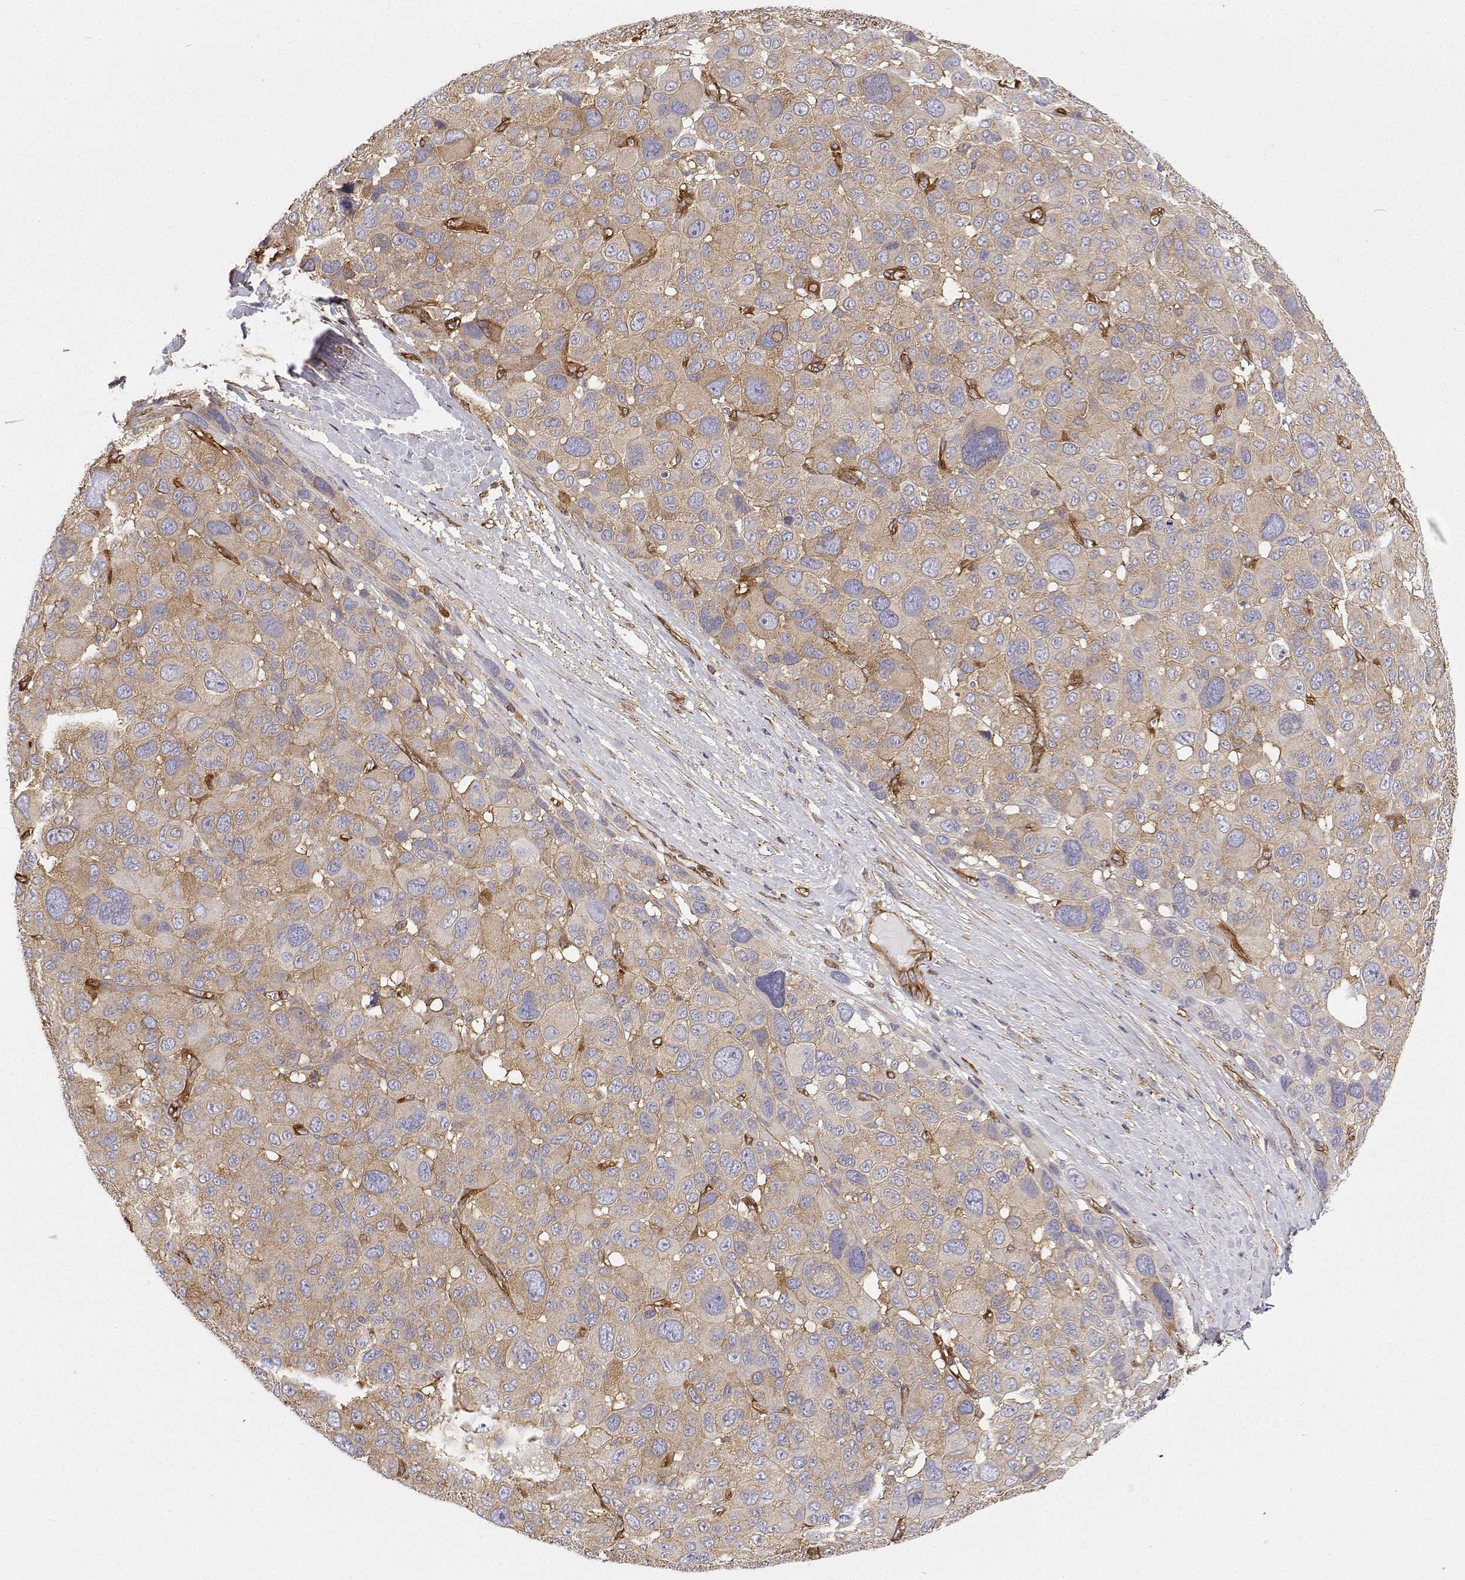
{"staining": {"intensity": "weak", "quantity": "25%-75%", "location": "cytoplasmic/membranous"}, "tissue": "melanoma", "cell_type": "Tumor cells", "image_type": "cancer", "snomed": [{"axis": "morphology", "description": "Malignant melanoma, NOS"}, {"axis": "topography", "description": "Skin"}], "caption": "The immunohistochemical stain shows weak cytoplasmic/membranous staining in tumor cells of malignant melanoma tissue. (brown staining indicates protein expression, while blue staining denotes nuclei).", "gene": "MYH9", "patient": {"sex": "female", "age": 66}}